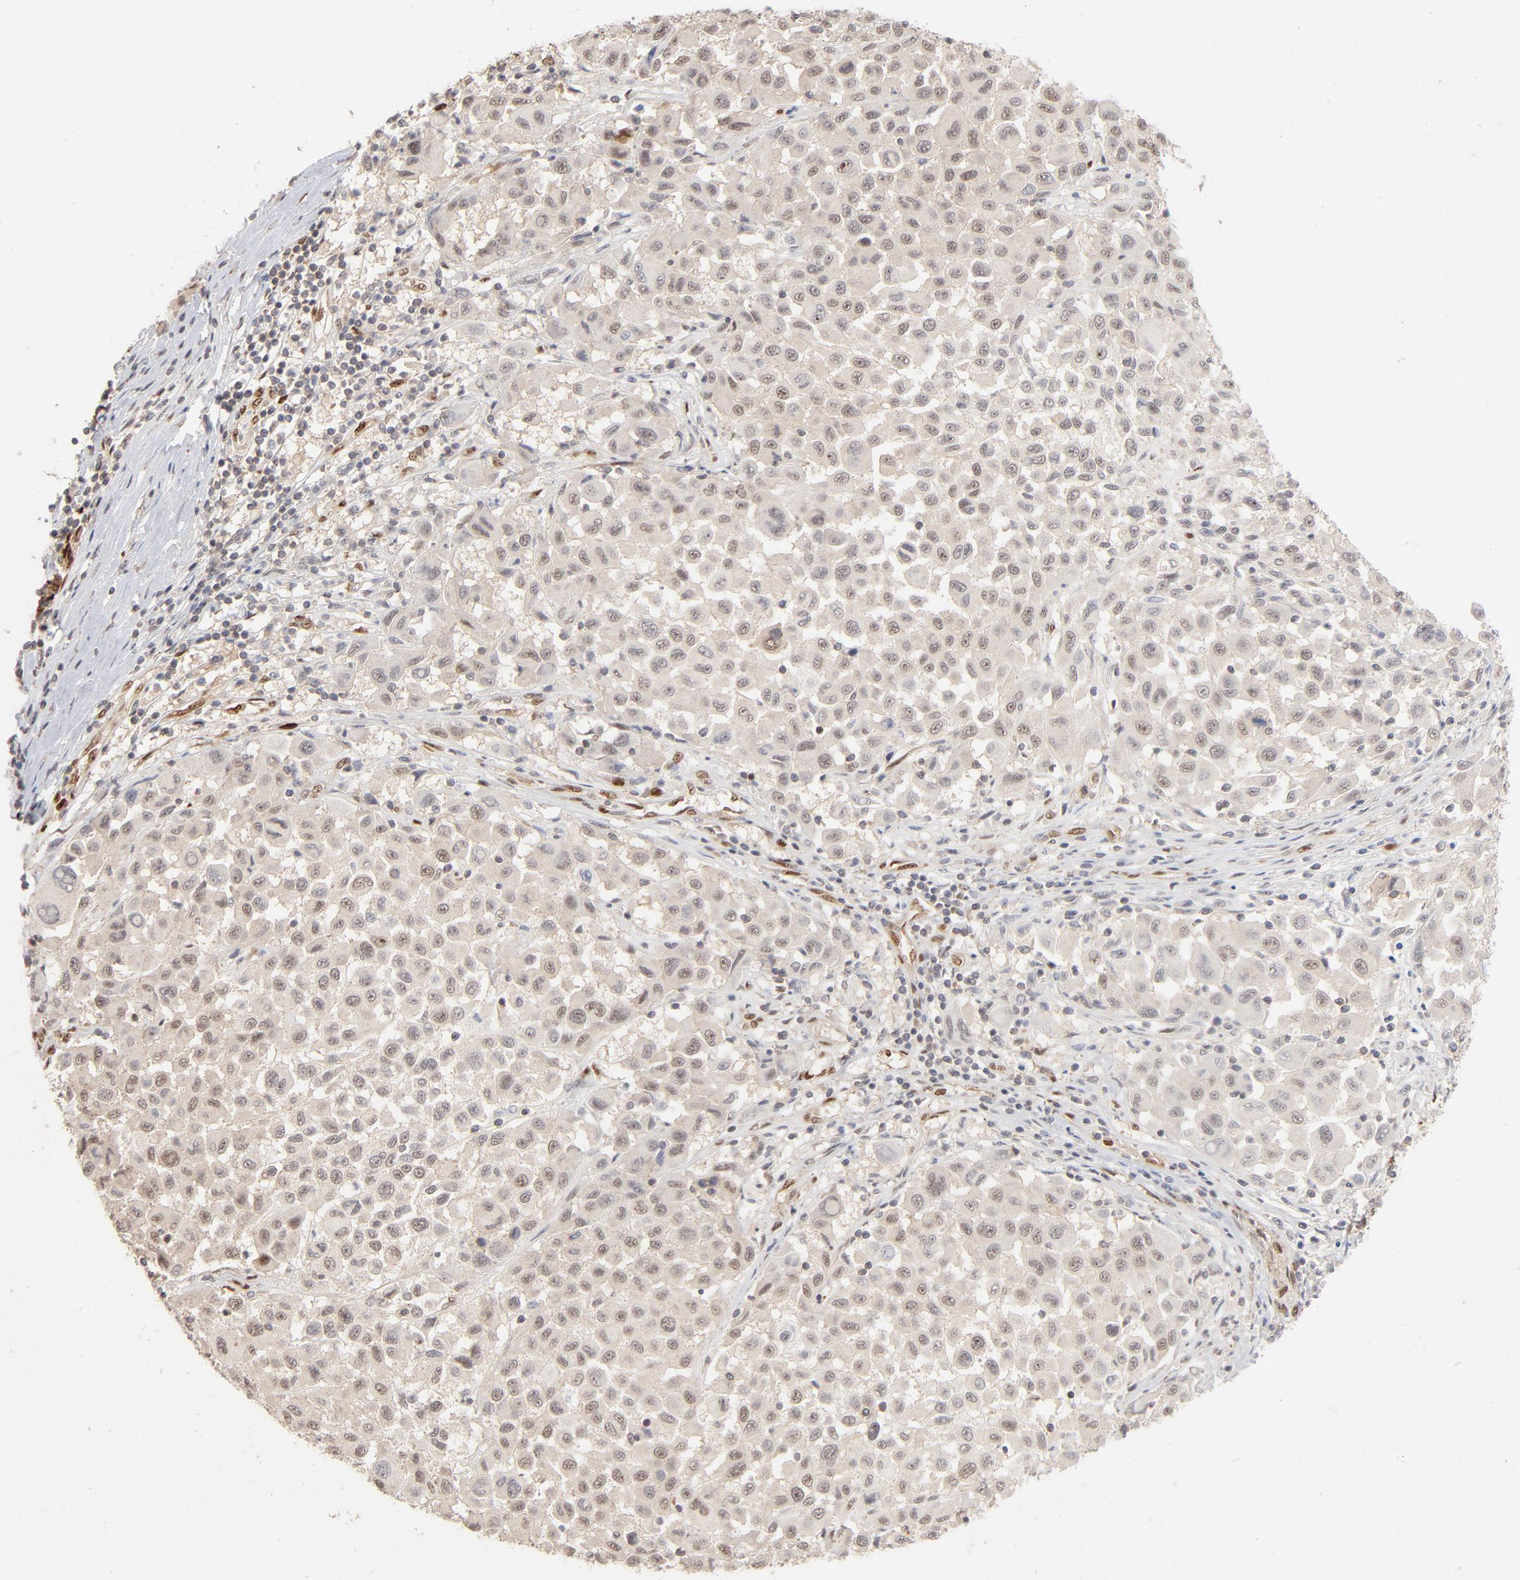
{"staining": {"intensity": "weak", "quantity": "<25%", "location": "nuclear"}, "tissue": "melanoma", "cell_type": "Tumor cells", "image_type": "cancer", "snomed": [{"axis": "morphology", "description": "Malignant melanoma, Metastatic site"}, {"axis": "topography", "description": "Lymph node"}], "caption": "The photomicrograph displays no significant staining in tumor cells of melanoma. (Immunohistochemistry (ihc), brightfield microscopy, high magnification).", "gene": "NFIB", "patient": {"sex": "male", "age": 61}}